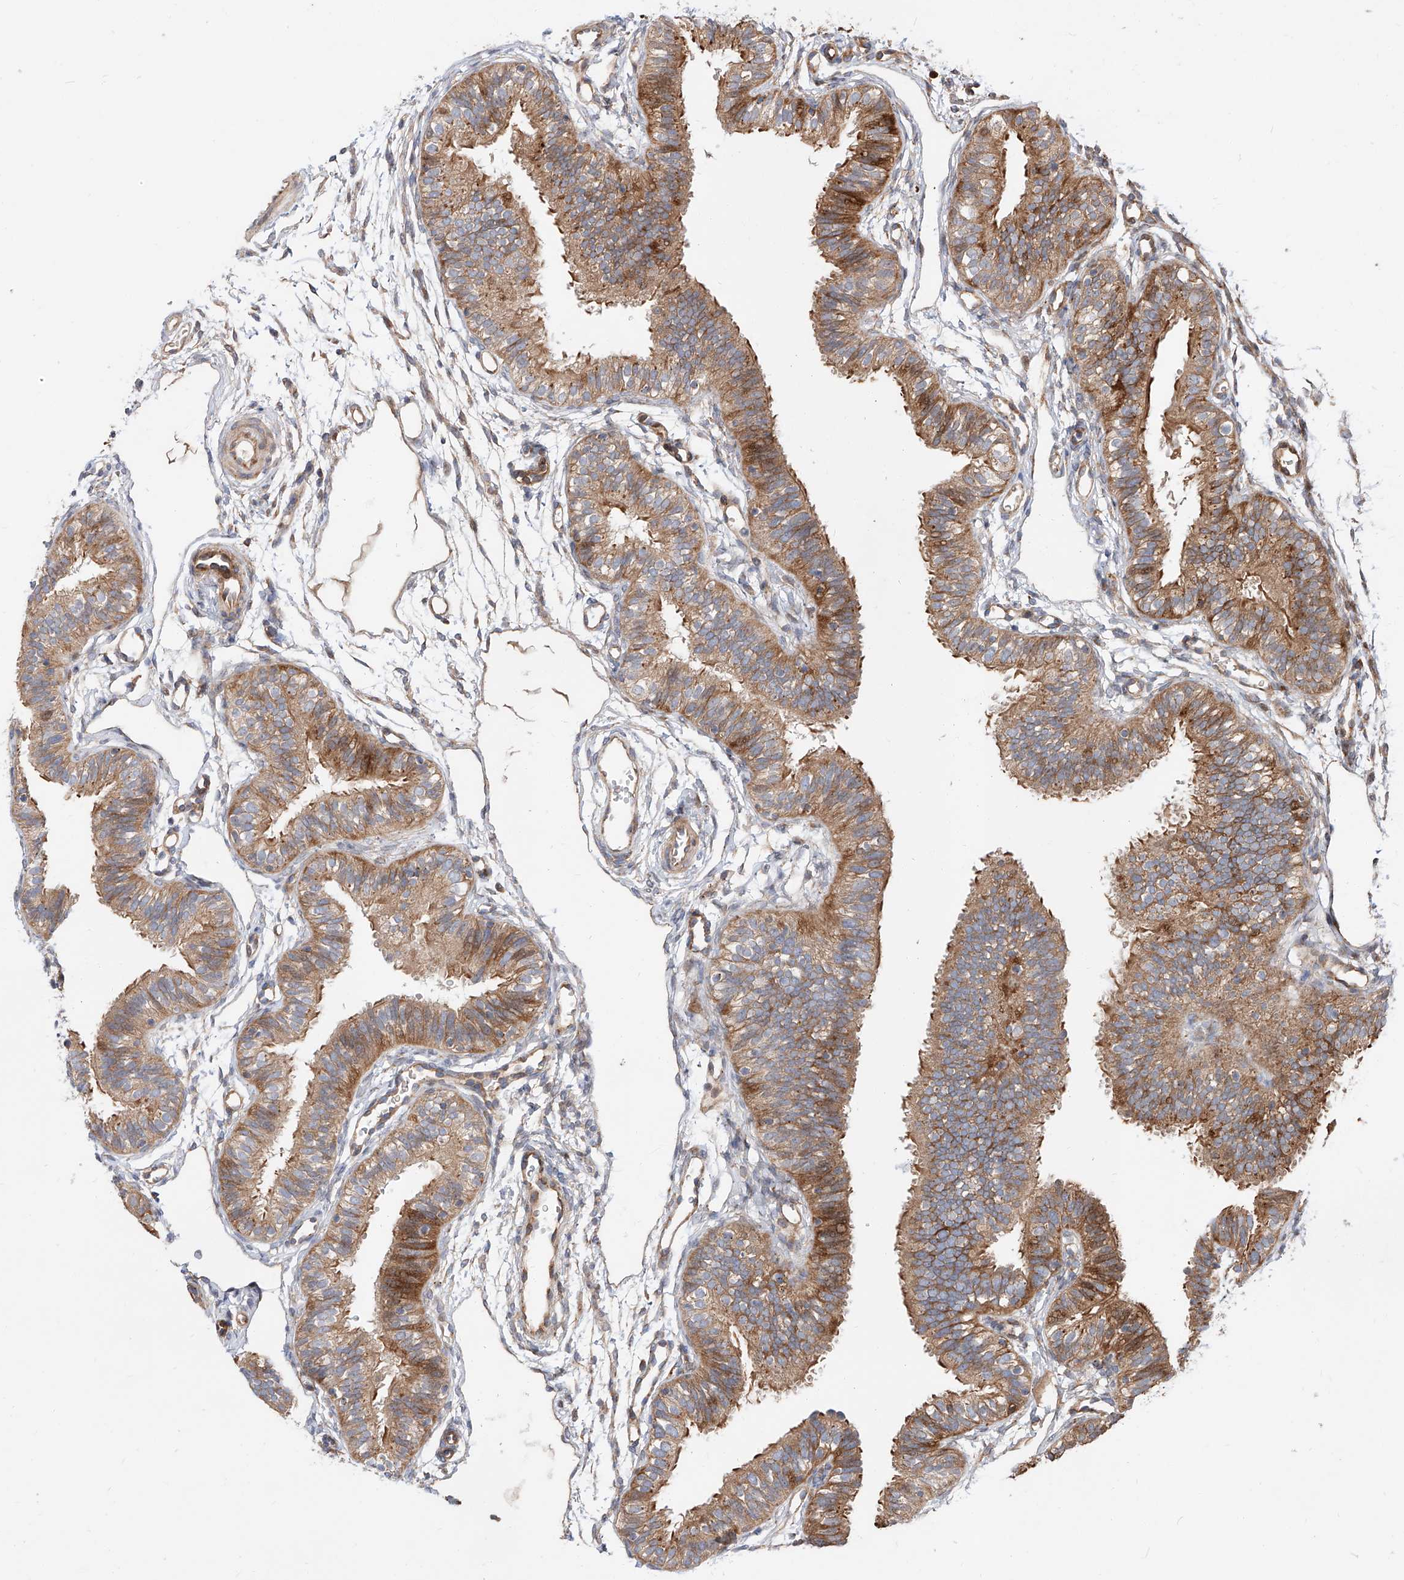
{"staining": {"intensity": "moderate", "quantity": ">75%", "location": "cytoplasmic/membranous,nuclear"}, "tissue": "fallopian tube", "cell_type": "Glandular cells", "image_type": "normal", "snomed": [{"axis": "morphology", "description": "Normal tissue, NOS"}, {"axis": "topography", "description": "Fallopian tube"}], "caption": "Immunohistochemical staining of unremarkable human fallopian tube reveals moderate cytoplasmic/membranous,nuclear protein positivity in about >75% of glandular cells.", "gene": "DIRAS3", "patient": {"sex": "female", "age": 35}}